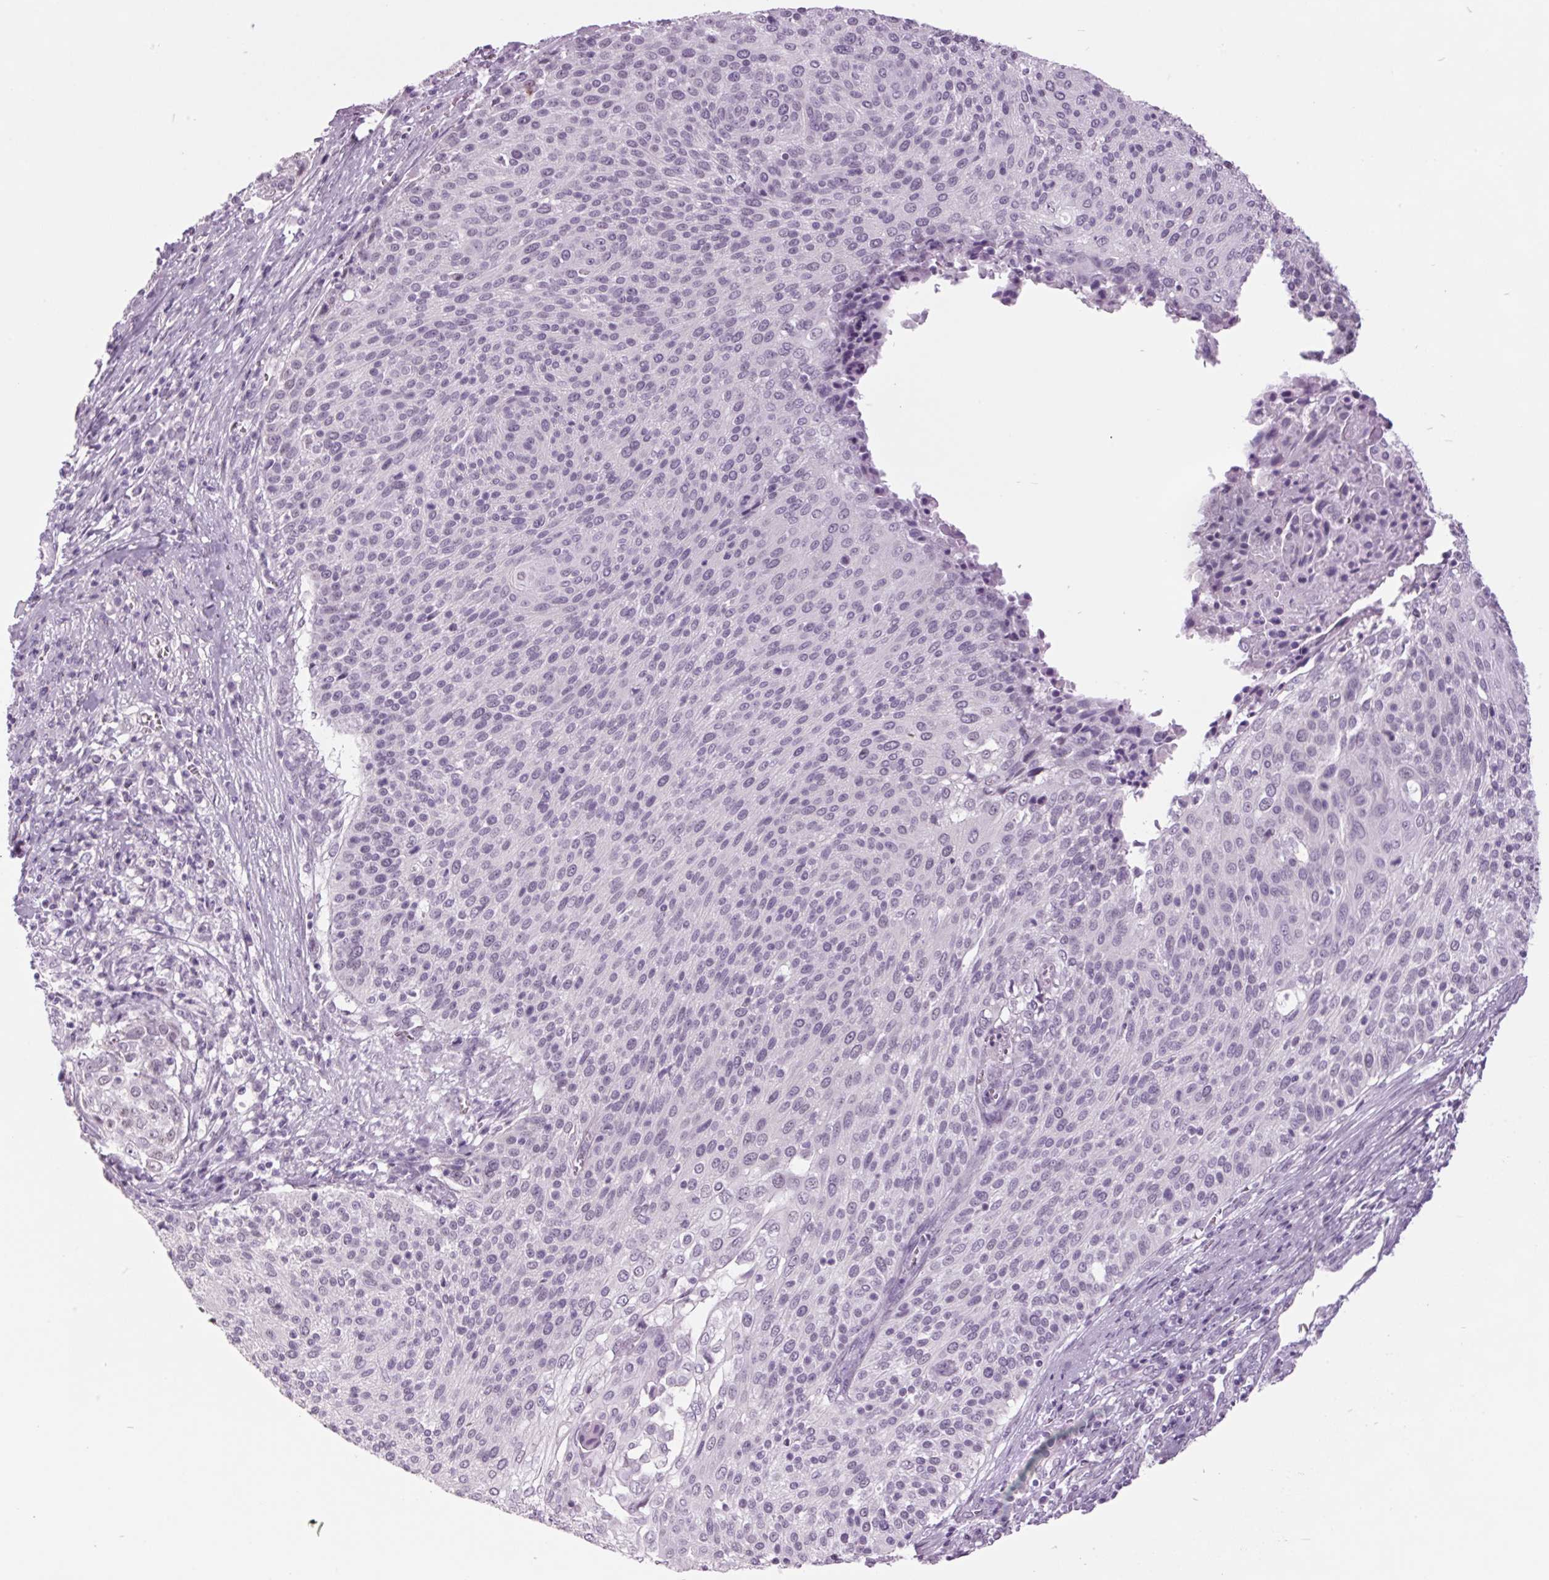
{"staining": {"intensity": "negative", "quantity": "none", "location": "none"}, "tissue": "cervical cancer", "cell_type": "Tumor cells", "image_type": "cancer", "snomed": [{"axis": "morphology", "description": "Squamous cell carcinoma, NOS"}, {"axis": "topography", "description": "Cervix"}], "caption": "This histopathology image is of cervical cancer (squamous cell carcinoma) stained with IHC to label a protein in brown with the nuclei are counter-stained blue. There is no positivity in tumor cells. (DAB (3,3'-diaminobenzidine) IHC with hematoxylin counter stain).", "gene": "ODAD2", "patient": {"sex": "female", "age": 31}}